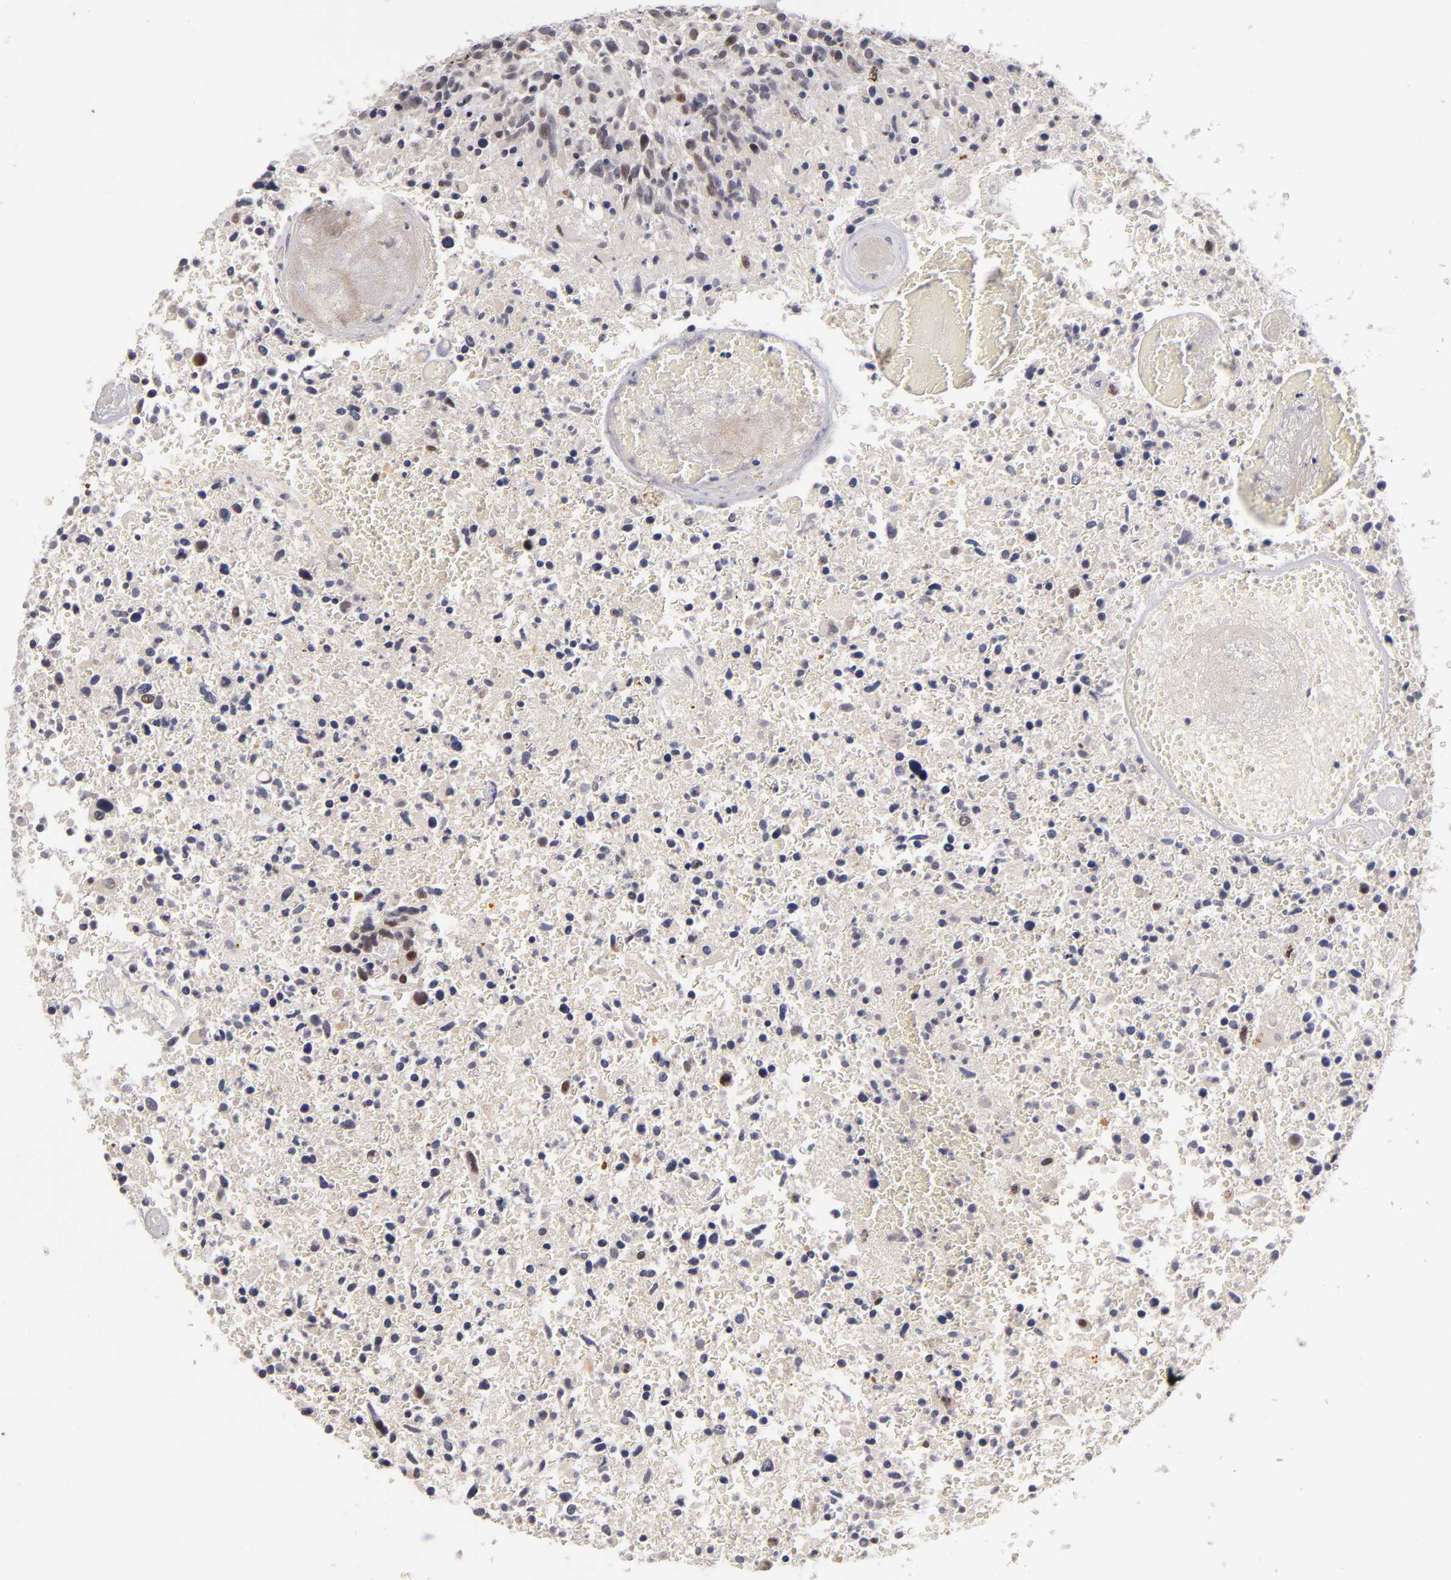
{"staining": {"intensity": "moderate", "quantity": "<25%", "location": "nuclear"}, "tissue": "glioma", "cell_type": "Tumor cells", "image_type": "cancer", "snomed": [{"axis": "morphology", "description": "Glioma, malignant, High grade"}, {"axis": "topography", "description": "Brain"}], "caption": "Malignant glioma (high-grade) tissue reveals moderate nuclear positivity in approximately <25% of tumor cells", "gene": "PCNX4", "patient": {"sex": "male", "age": 72}}